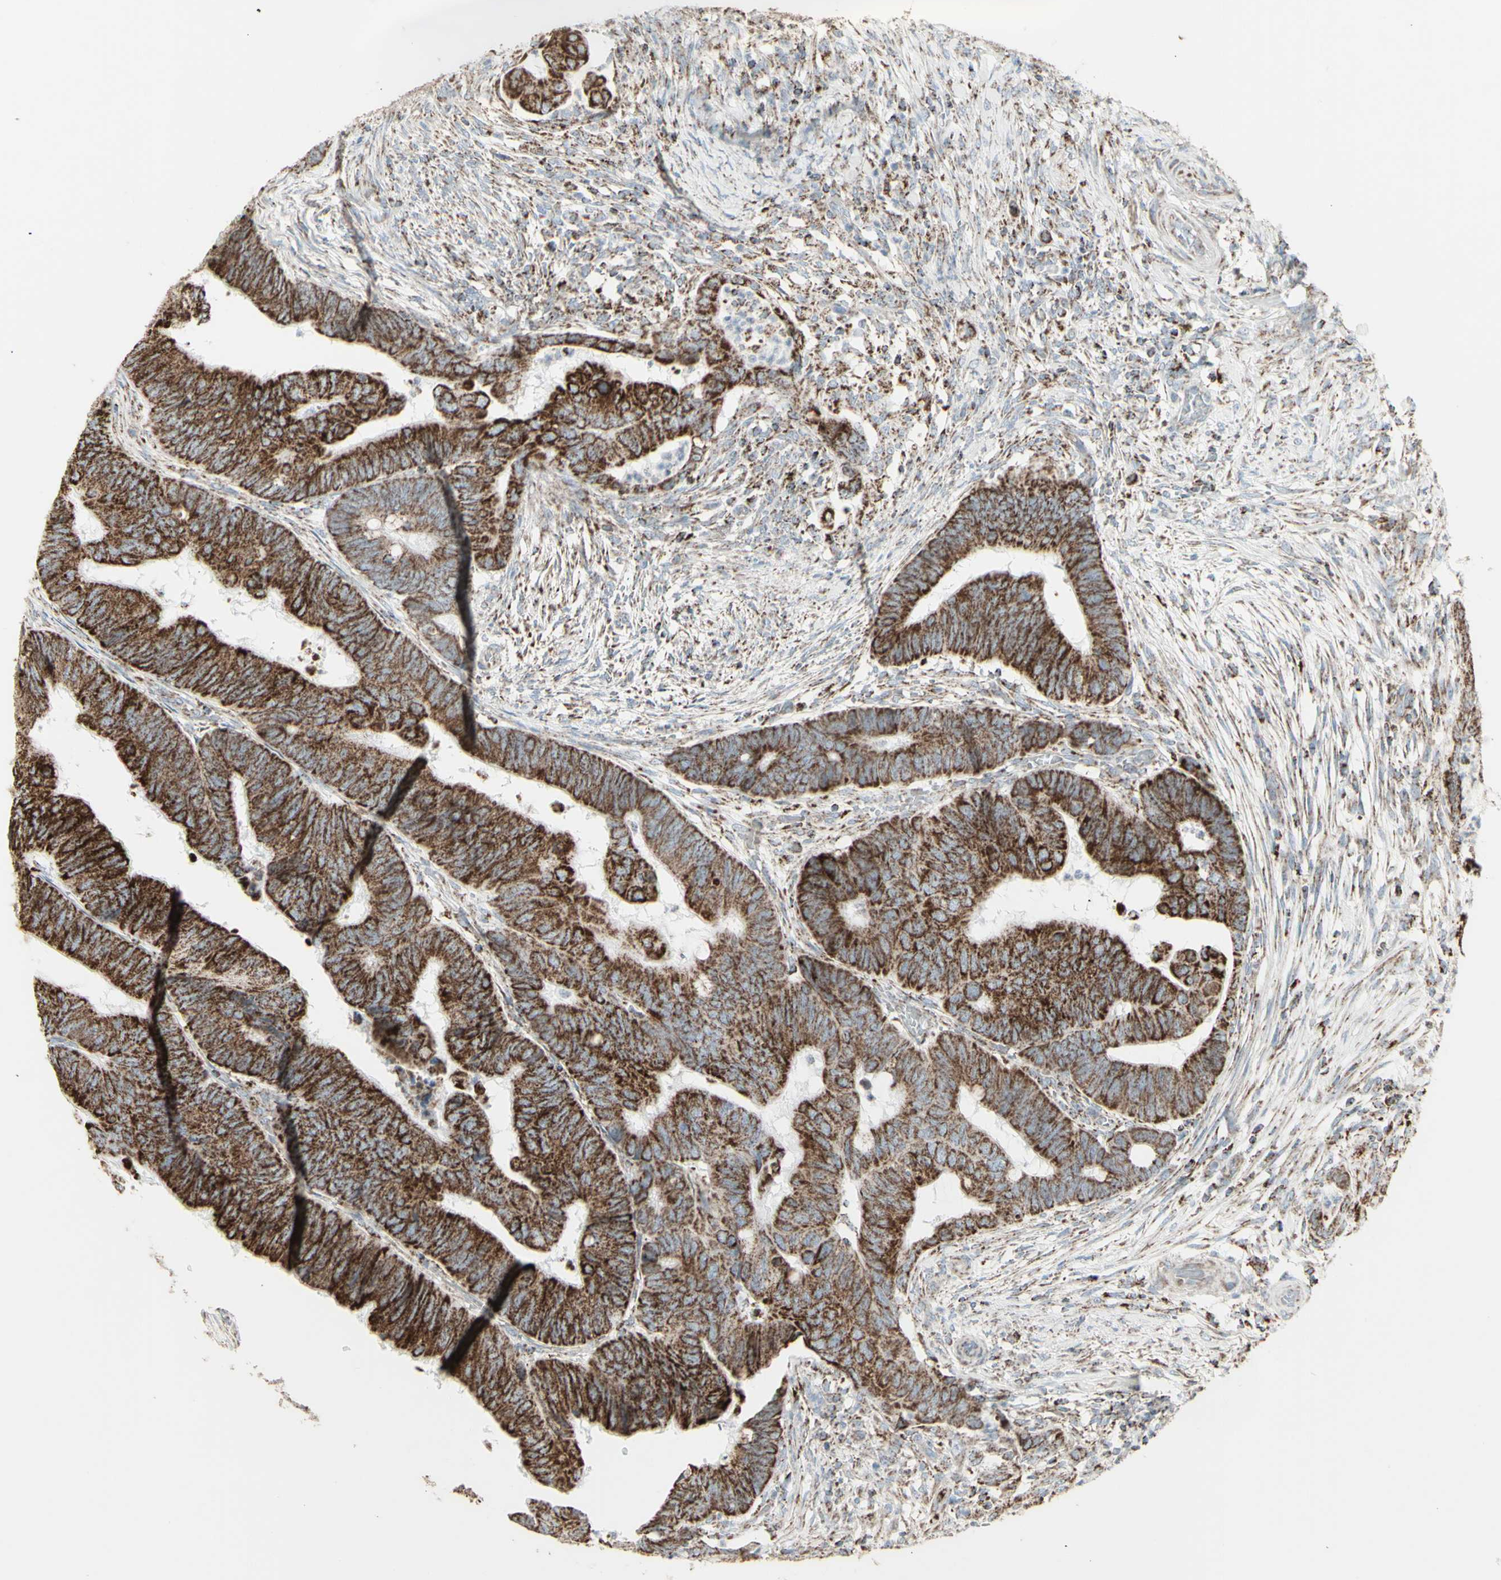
{"staining": {"intensity": "strong", "quantity": ">75%", "location": "cytoplasmic/membranous"}, "tissue": "colorectal cancer", "cell_type": "Tumor cells", "image_type": "cancer", "snomed": [{"axis": "morphology", "description": "Normal tissue, NOS"}, {"axis": "morphology", "description": "Adenocarcinoma, NOS"}, {"axis": "topography", "description": "Rectum"}, {"axis": "topography", "description": "Peripheral nerve tissue"}], "caption": "Brown immunohistochemical staining in colorectal cancer (adenocarcinoma) shows strong cytoplasmic/membranous expression in about >75% of tumor cells.", "gene": "PLGRKT", "patient": {"sex": "male", "age": 92}}